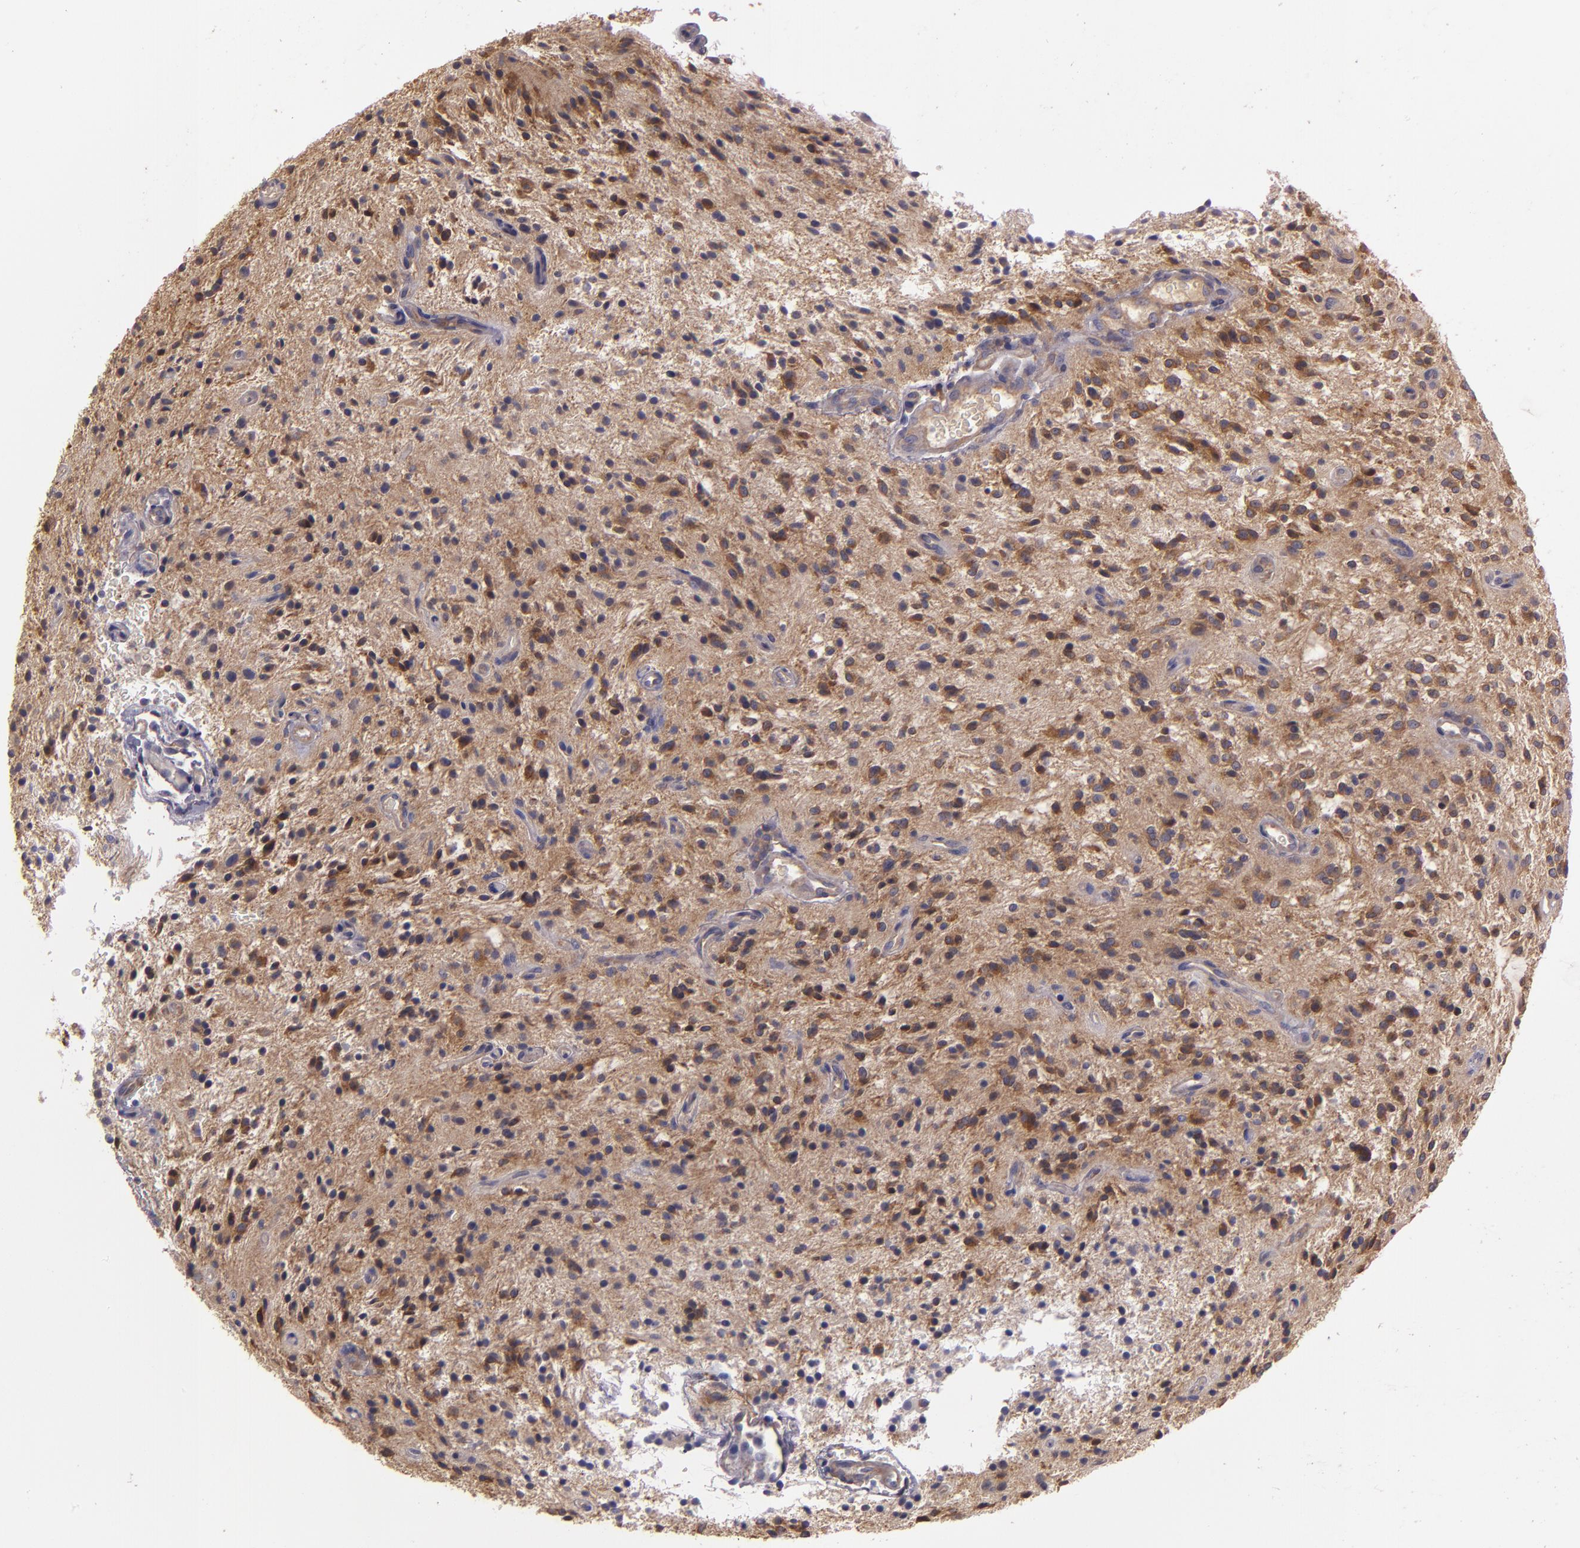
{"staining": {"intensity": "moderate", "quantity": ">75%", "location": "cytoplasmic/membranous"}, "tissue": "glioma", "cell_type": "Tumor cells", "image_type": "cancer", "snomed": [{"axis": "morphology", "description": "Glioma, malignant, NOS"}, {"axis": "topography", "description": "Cerebellum"}], "caption": "DAB immunohistochemical staining of glioma demonstrates moderate cytoplasmic/membranous protein positivity in approximately >75% of tumor cells. Nuclei are stained in blue.", "gene": "CARS1", "patient": {"sex": "female", "age": 10}}